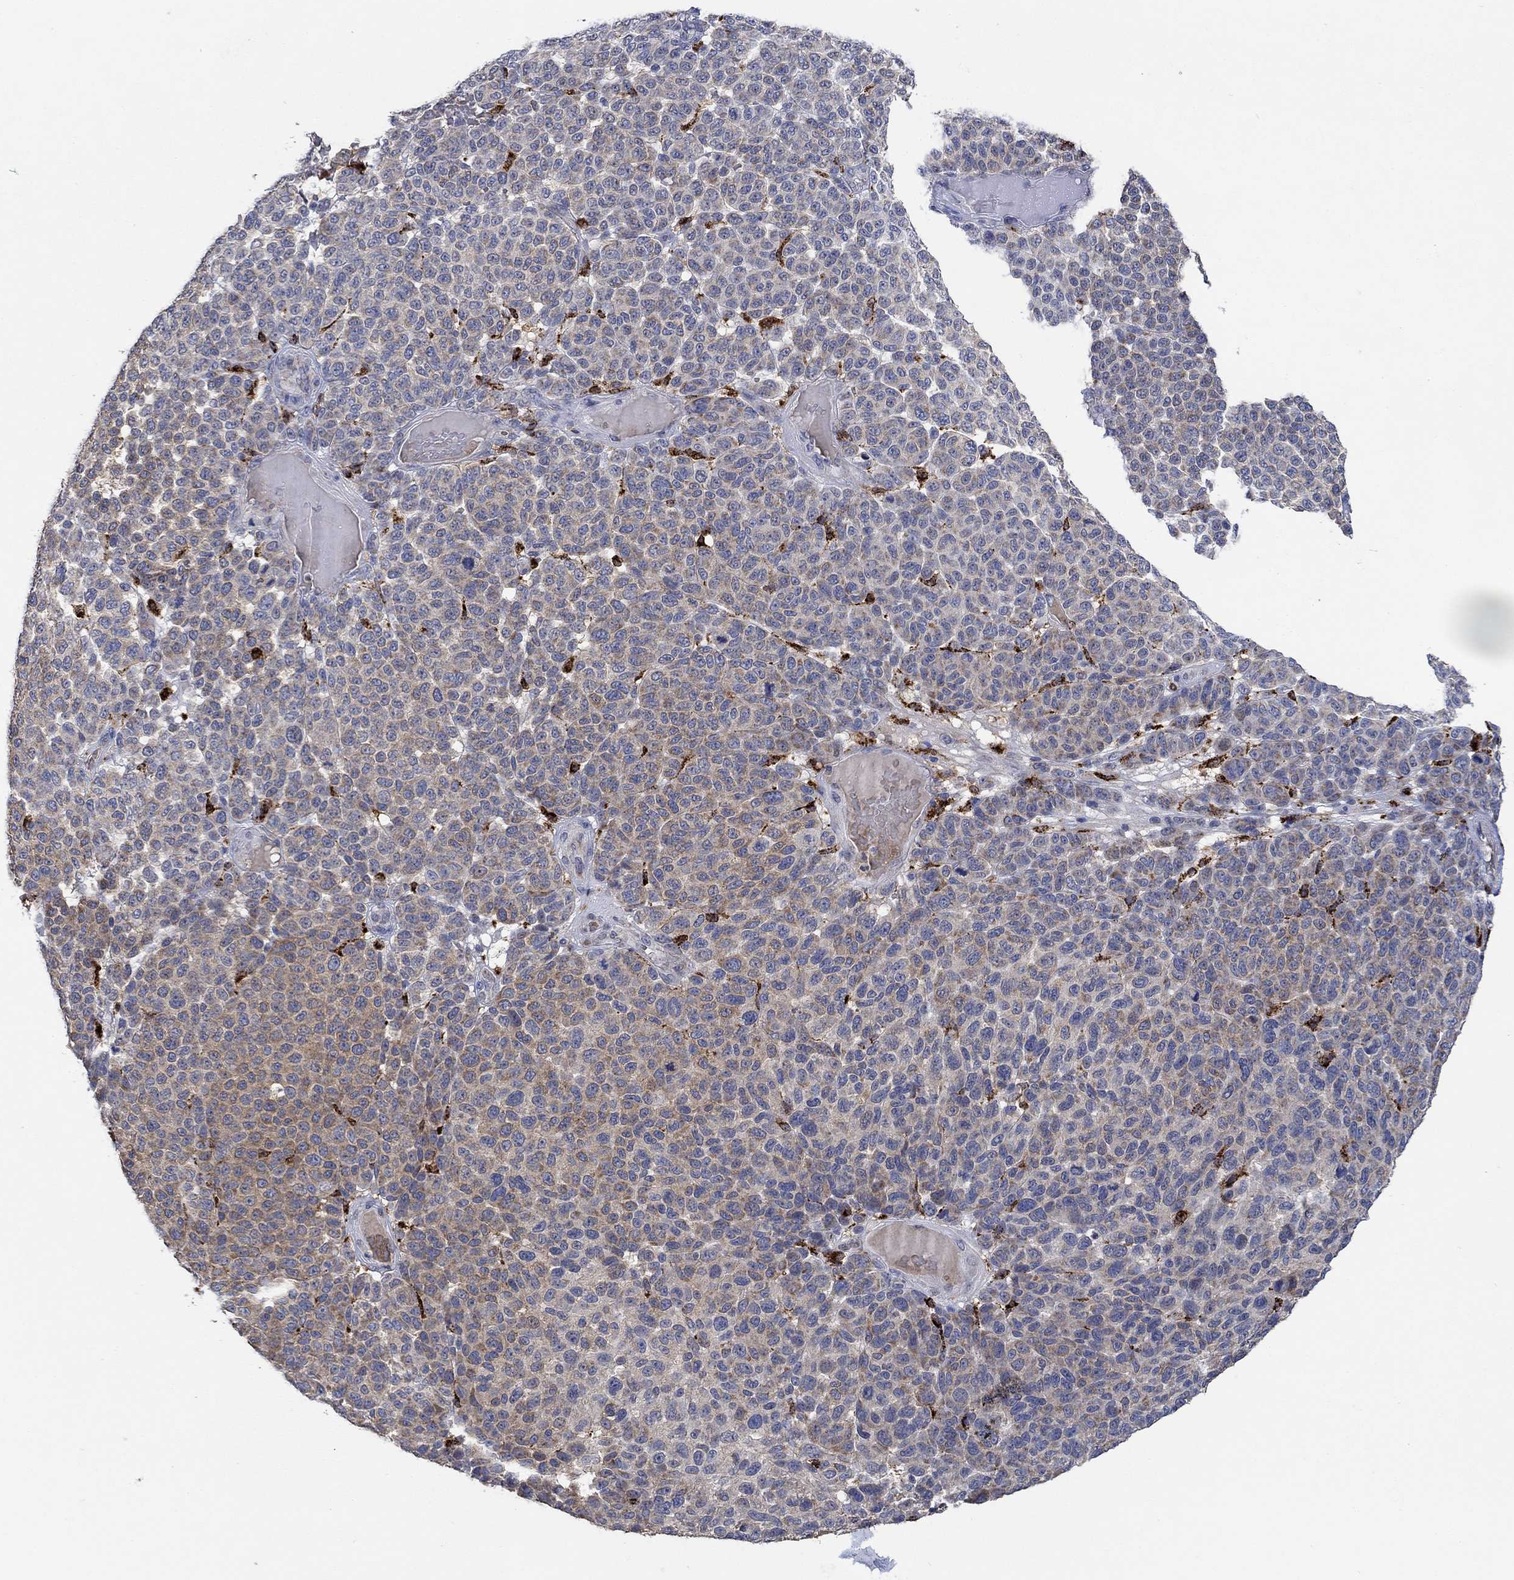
{"staining": {"intensity": "weak", "quantity": "25%-75%", "location": "cytoplasmic/membranous"}, "tissue": "melanoma", "cell_type": "Tumor cells", "image_type": "cancer", "snomed": [{"axis": "morphology", "description": "Malignant melanoma, NOS"}, {"axis": "topography", "description": "Skin"}], "caption": "DAB (3,3'-diaminobenzidine) immunohistochemical staining of human malignant melanoma displays weak cytoplasmic/membranous protein staining in approximately 25%-75% of tumor cells.", "gene": "MPP1", "patient": {"sex": "male", "age": 59}}